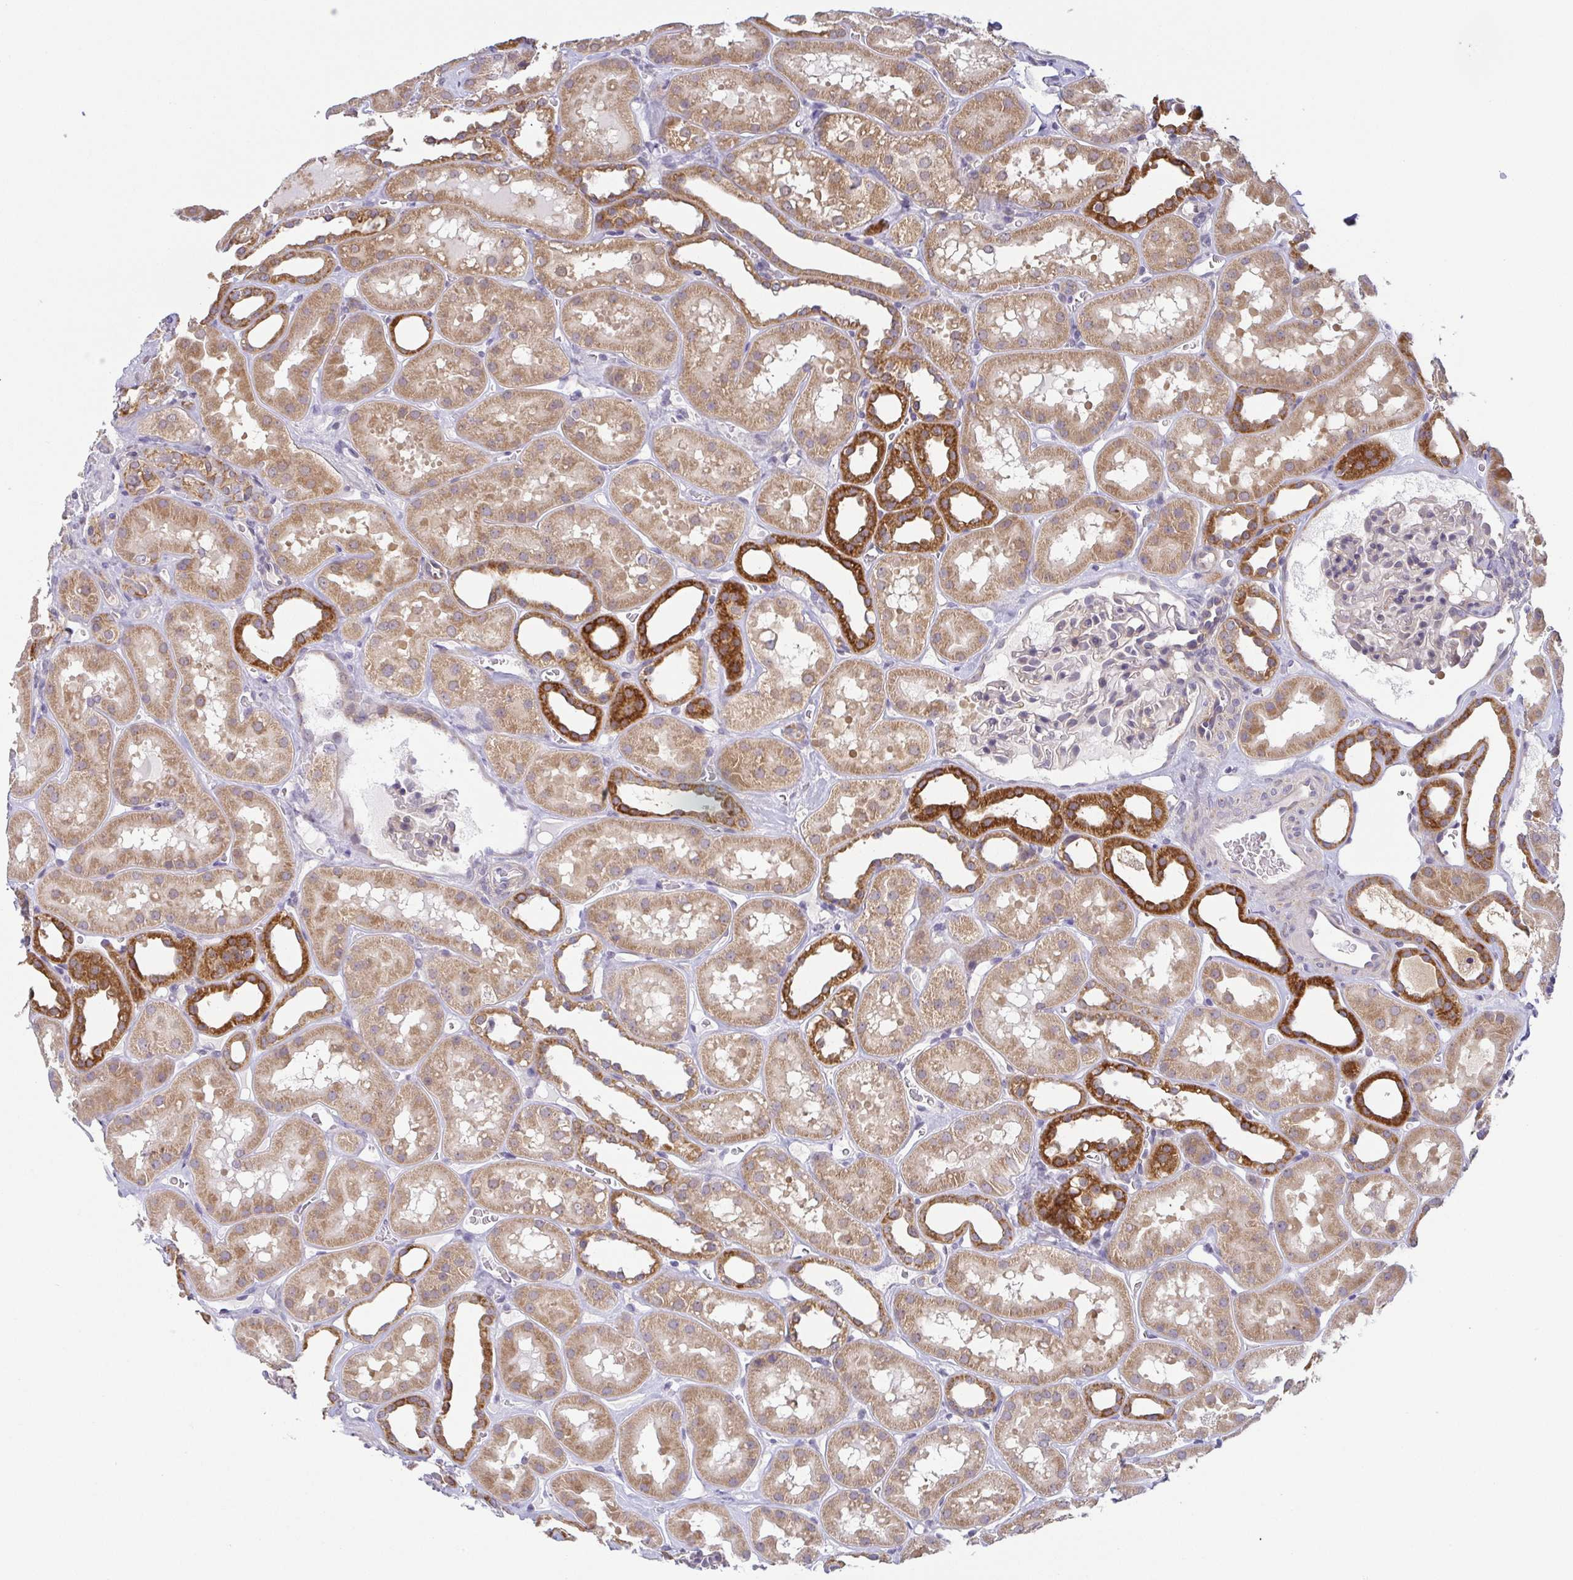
{"staining": {"intensity": "negative", "quantity": "none", "location": "none"}, "tissue": "kidney", "cell_type": "Cells in glomeruli", "image_type": "normal", "snomed": [{"axis": "morphology", "description": "Normal tissue, NOS"}, {"axis": "topography", "description": "Kidney"}], "caption": "Immunohistochemistry (IHC) of normal human kidney displays no expression in cells in glomeruli. (DAB immunohistochemistry (IHC) visualized using brightfield microscopy, high magnification).", "gene": "BCL2L1", "patient": {"sex": "female", "age": 41}}